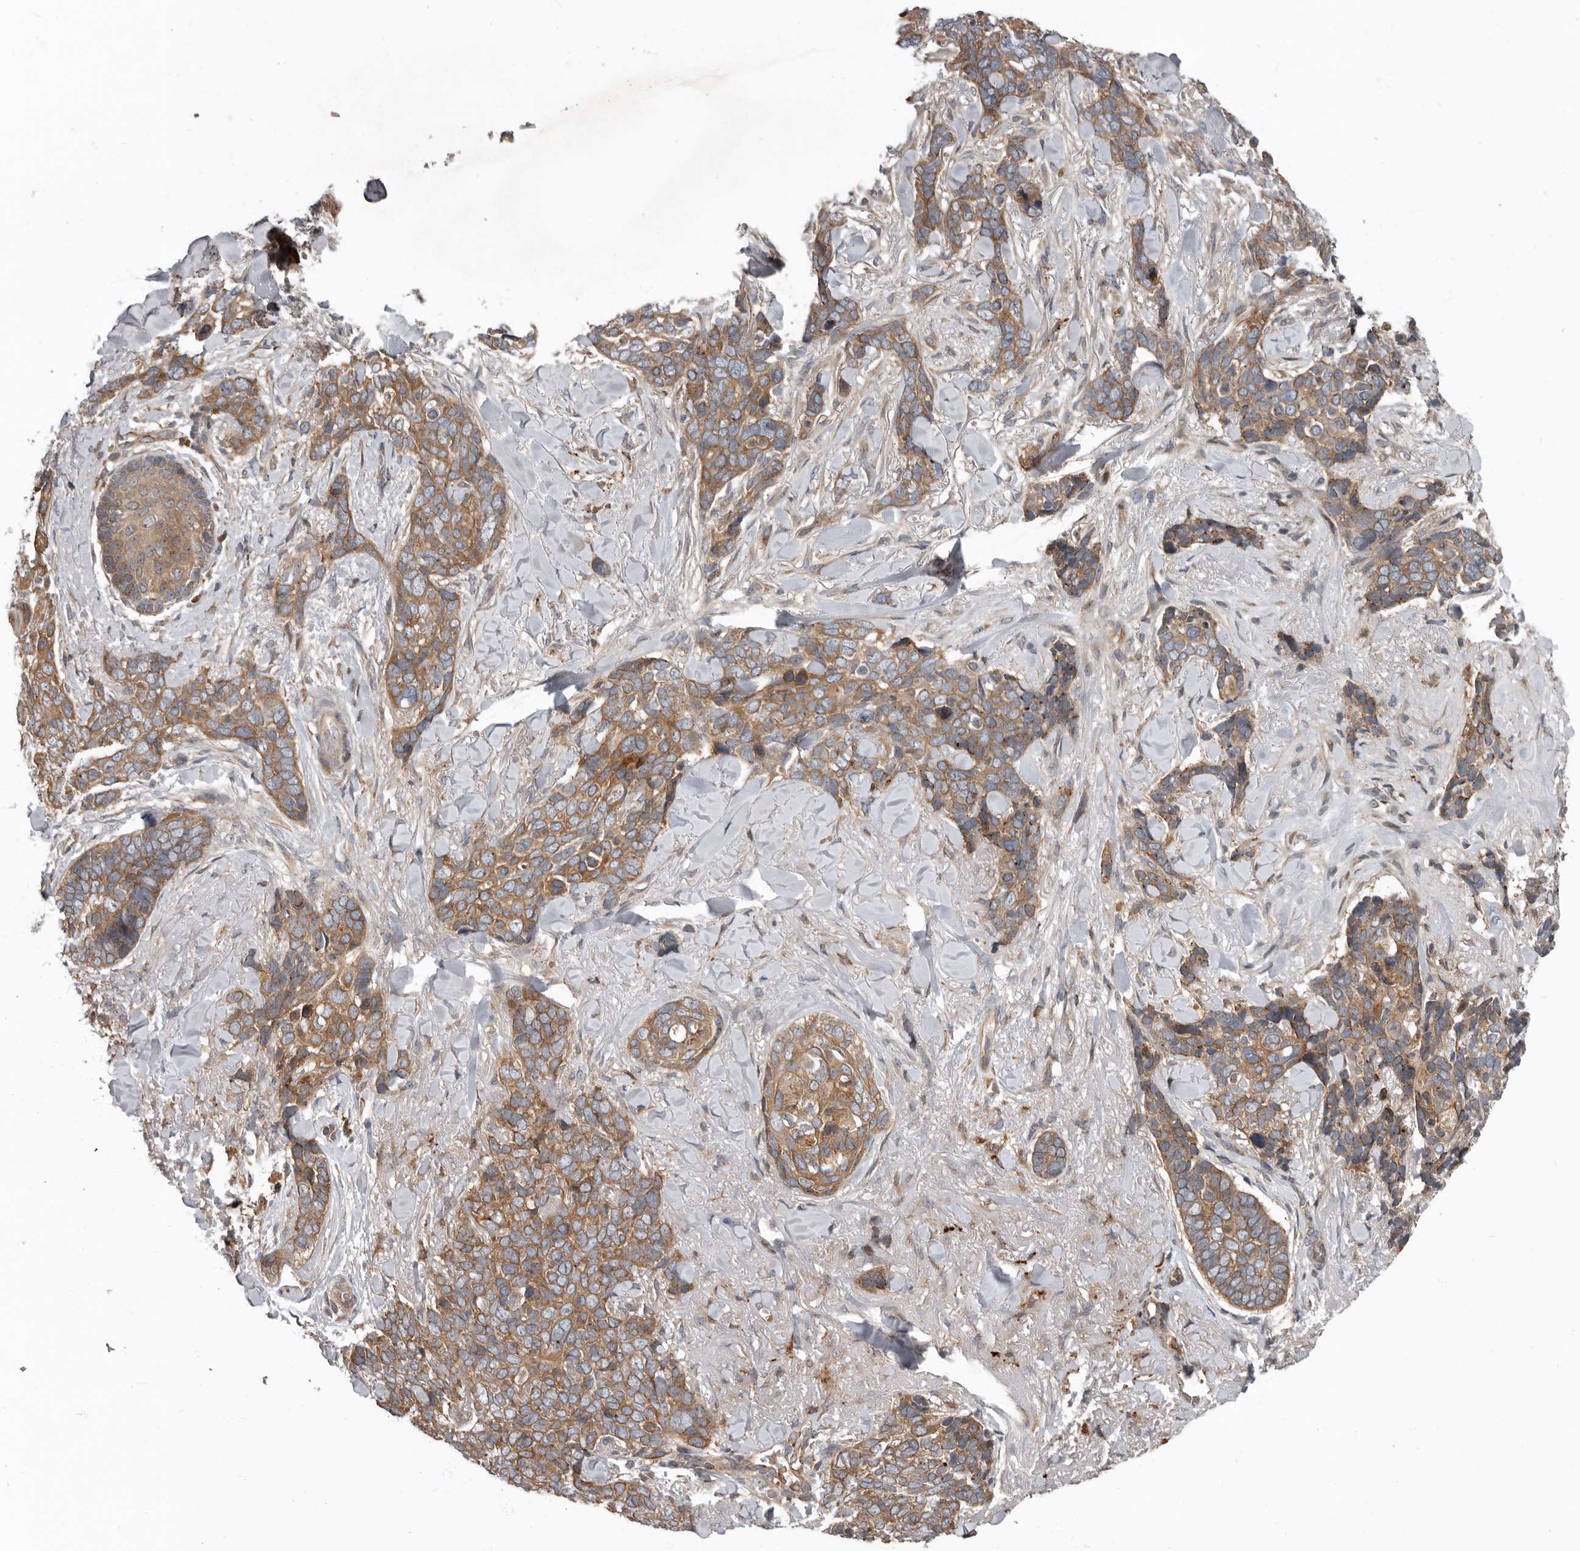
{"staining": {"intensity": "moderate", "quantity": ">75%", "location": "cytoplasmic/membranous"}, "tissue": "skin cancer", "cell_type": "Tumor cells", "image_type": "cancer", "snomed": [{"axis": "morphology", "description": "Basal cell carcinoma"}, {"axis": "topography", "description": "Skin"}], "caption": "Brown immunohistochemical staining in skin cancer reveals moderate cytoplasmic/membranous positivity in about >75% of tumor cells.", "gene": "FGFR4", "patient": {"sex": "female", "age": 82}}